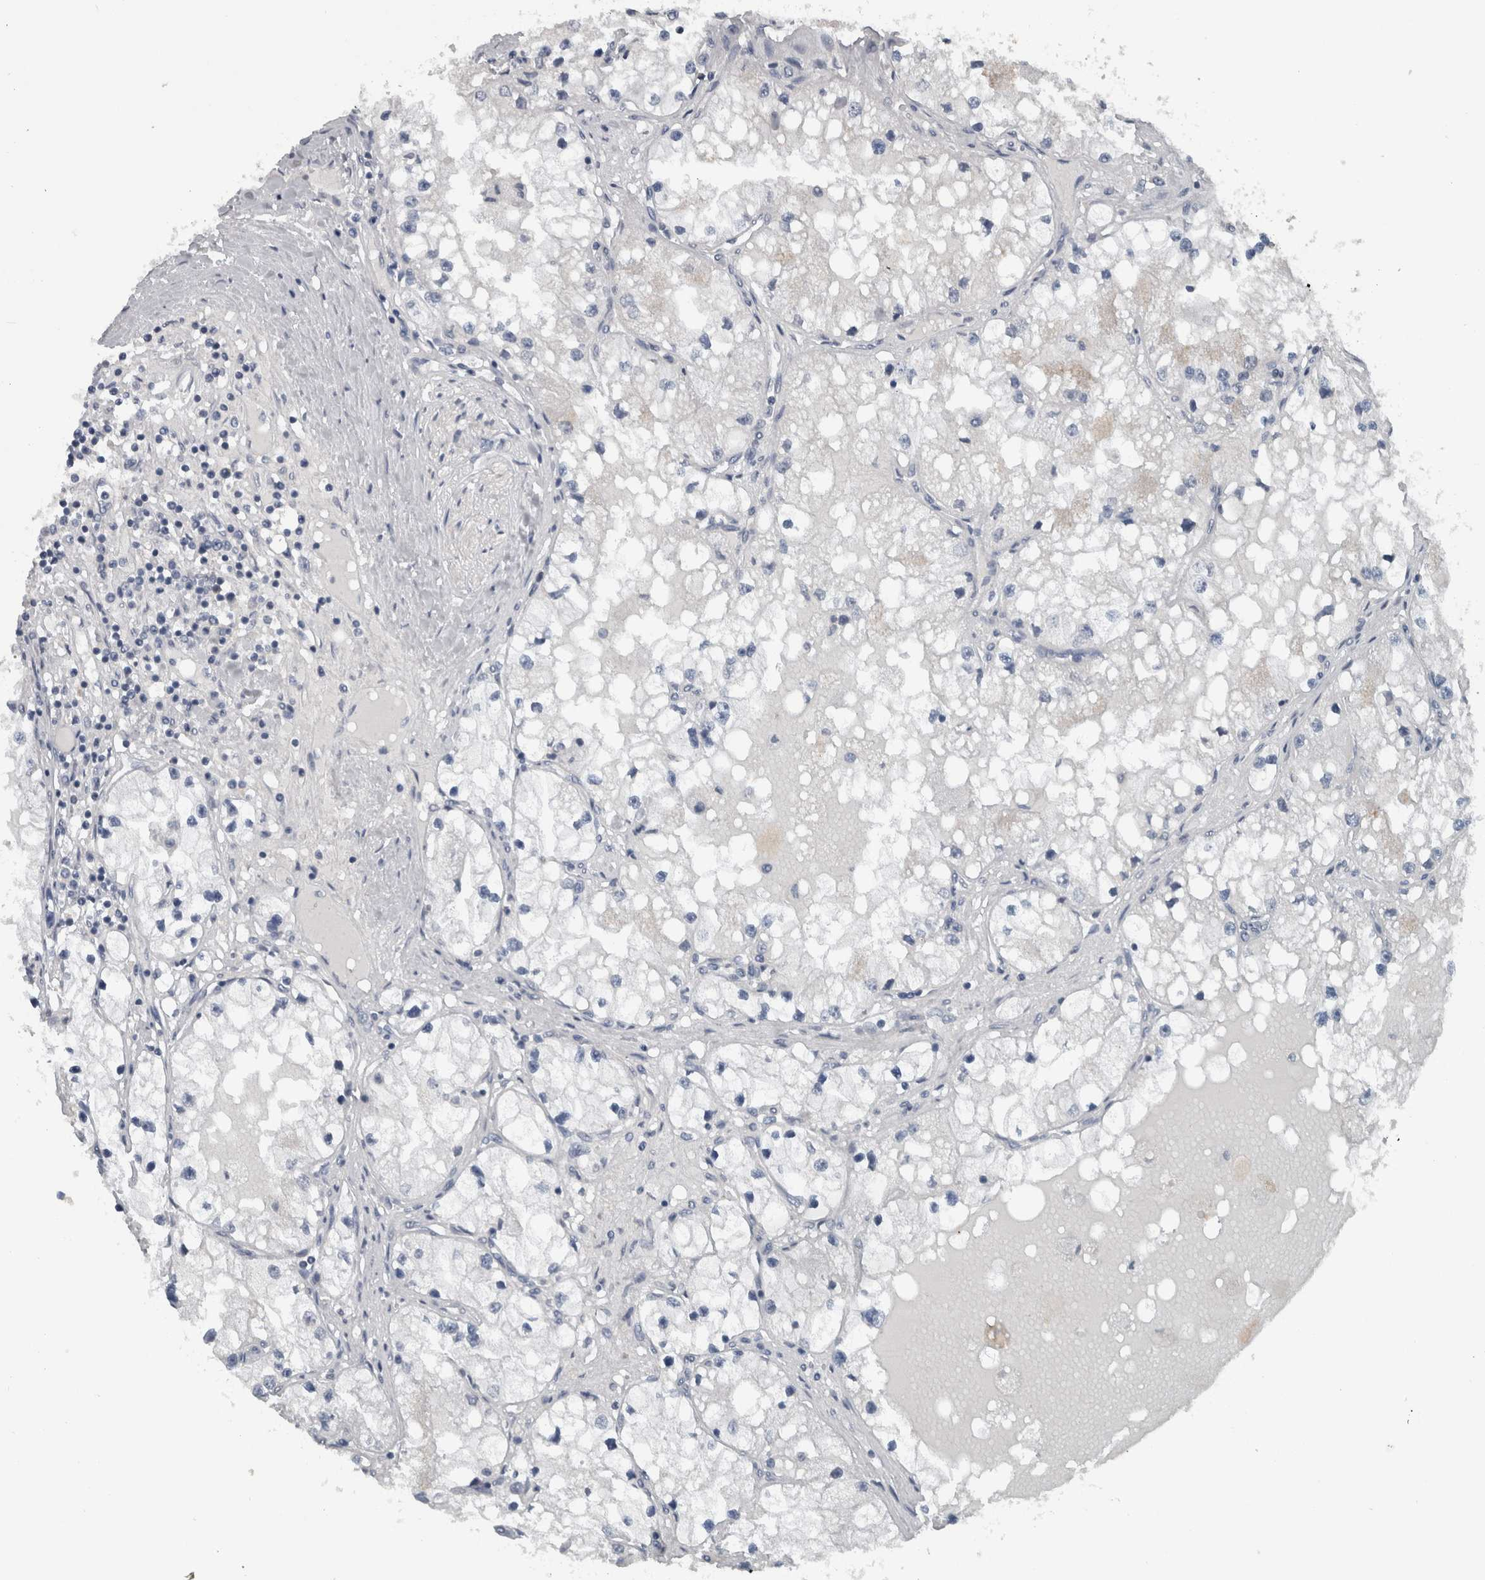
{"staining": {"intensity": "negative", "quantity": "none", "location": "none"}, "tissue": "renal cancer", "cell_type": "Tumor cells", "image_type": "cancer", "snomed": [{"axis": "morphology", "description": "Adenocarcinoma, NOS"}, {"axis": "topography", "description": "Kidney"}], "caption": "IHC of human renal adenocarcinoma demonstrates no staining in tumor cells. (Immunohistochemistry, brightfield microscopy, high magnification).", "gene": "ZBTB21", "patient": {"sex": "male", "age": 68}}